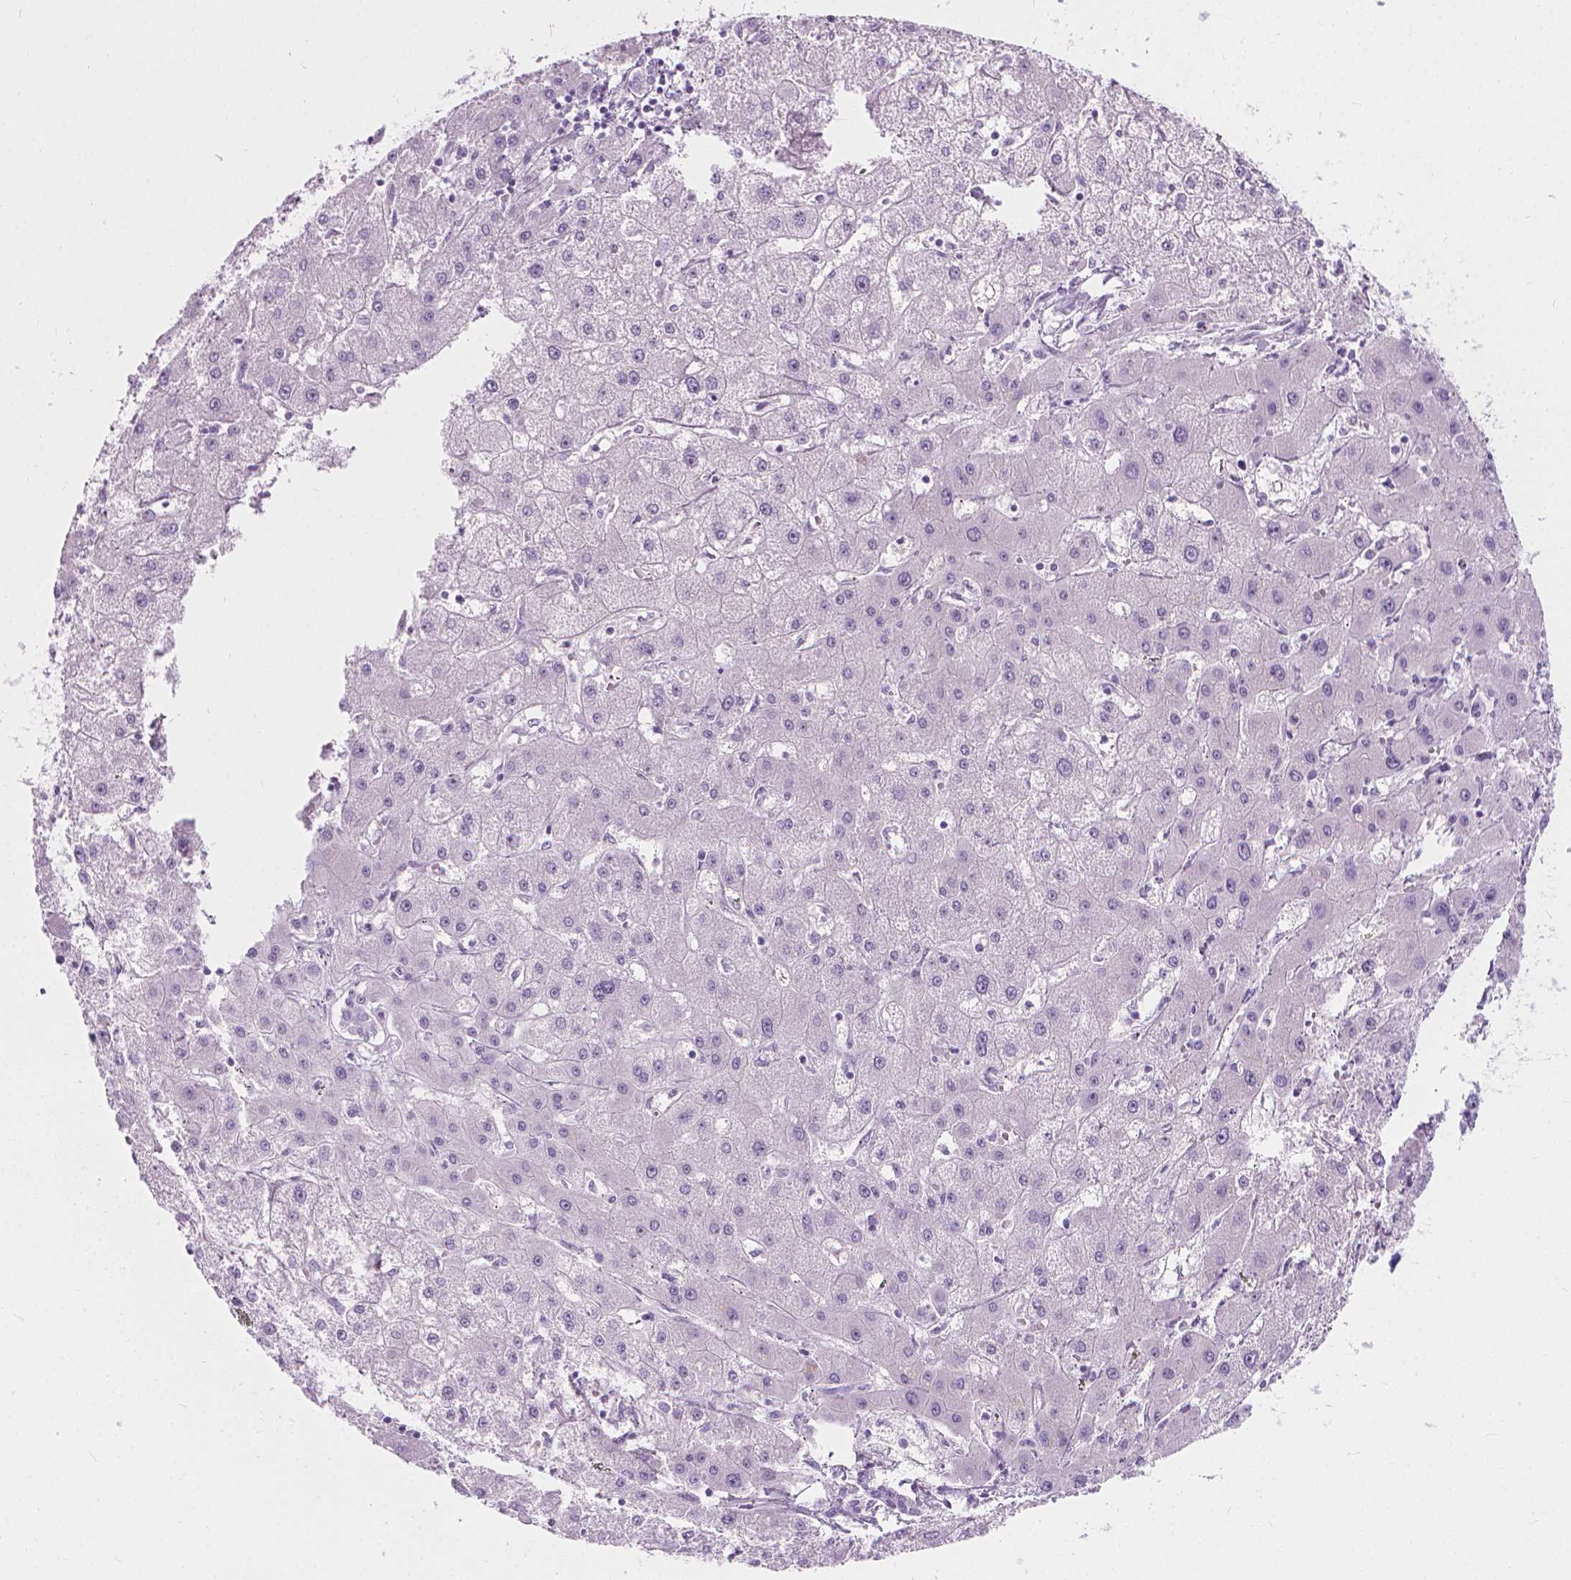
{"staining": {"intensity": "negative", "quantity": "none", "location": "none"}, "tissue": "liver cancer", "cell_type": "Tumor cells", "image_type": "cancer", "snomed": [{"axis": "morphology", "description": "Cholangiocarcinoma"}, {"axis": "topography", "description": "Liver"}], "caption": "This is an immunohistochemistry (IHC) histopathology image of liver cancer. There is no positivity in tumor cells.", "gene": "NOL7", "patient": {"sex": "female", "age": 60}}